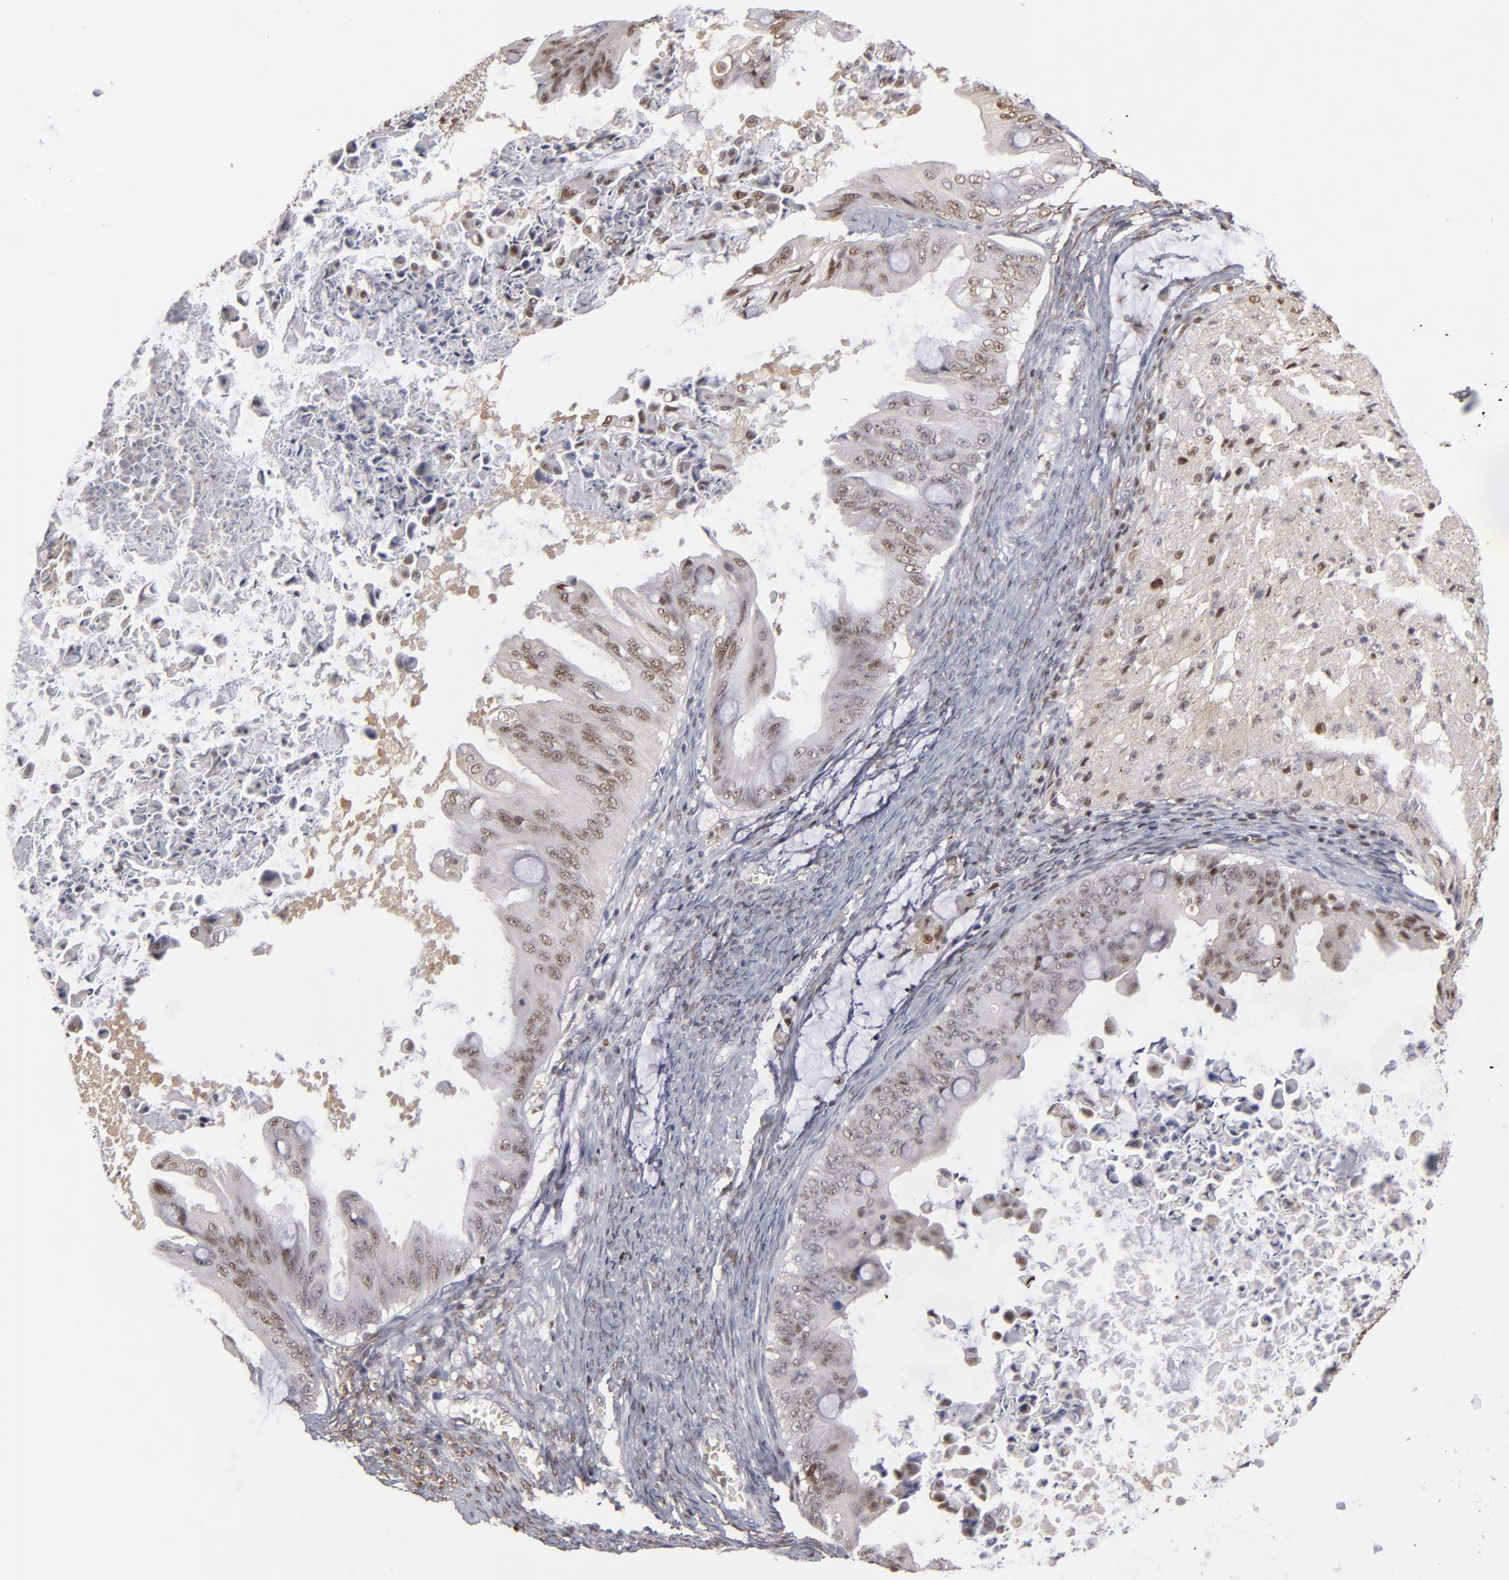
{"staining": {"intensity": "moderate", "quantity": "25%-75%", "location": "cytoplasmic/membranous,nuclear"}, "tissue": "ovarian cancer", "cell_type": "Tumor cells", "image_type": "cancer", "snomed": [{"axis": "morphology", "description": "Cystadenocarcinoma, mucinous, NOS"}, {"axis": "topography", "description": "Ovary"}], "caption": "Protein expression analysis of human ovarian cancer (mucinous cystadenocarcinoma) reveals moderate cytoplasmic/membranous and nuclear expression in about 25%-75% of tumor cells. (Stains: DAB (3,3'-diaminobenzidine) in brown, nuclei in blue, Microscopy: brightfield microscopy at high magnification).", "gene": "GSR", "patient": {"sex": "female", "age": 37}}